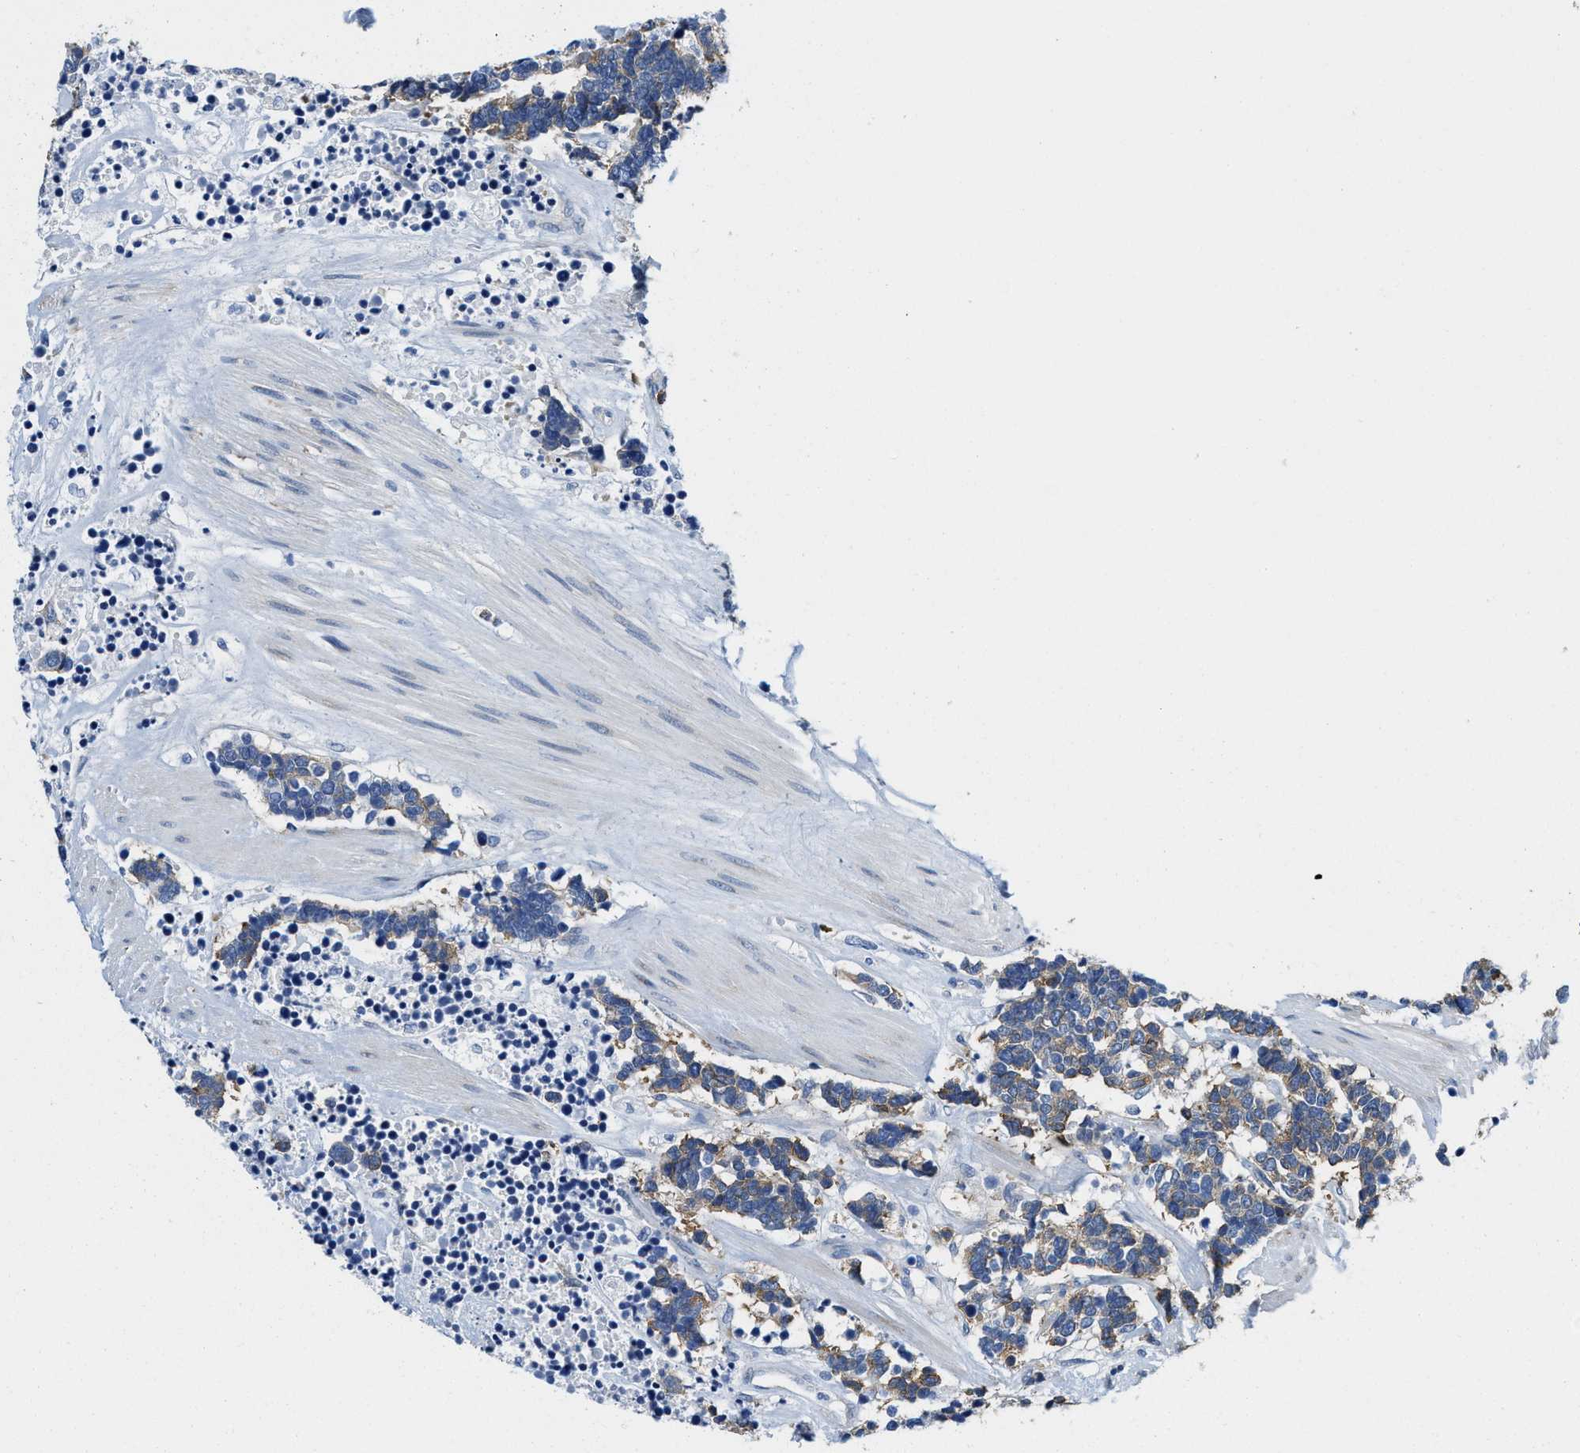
{"staining": {"intensity": "weak", "quantity": ">75%", "location": "cytoplasmic/membranous"}, "tissue": "carcinoid", "cell_type": "Tumor cells", "image_type": "cancer", "snomed": [{"axis": "morphology", "description": "Carcinoma, NOS"}, {"axis": "morphology", "description": "Carcinoid, malignant, NOS"}, {"axis": "topography", "description": "Urinary bladder"}], "caption": "An immunohistochemistry histopathology image of tumor tissue is shown. Protein staining in brown shows weak cytoplasmic/membranous positivity in carcinoid within tumor cells.", "gene": "DSCAM", "patient": {"sex": "male", "age": 57}}